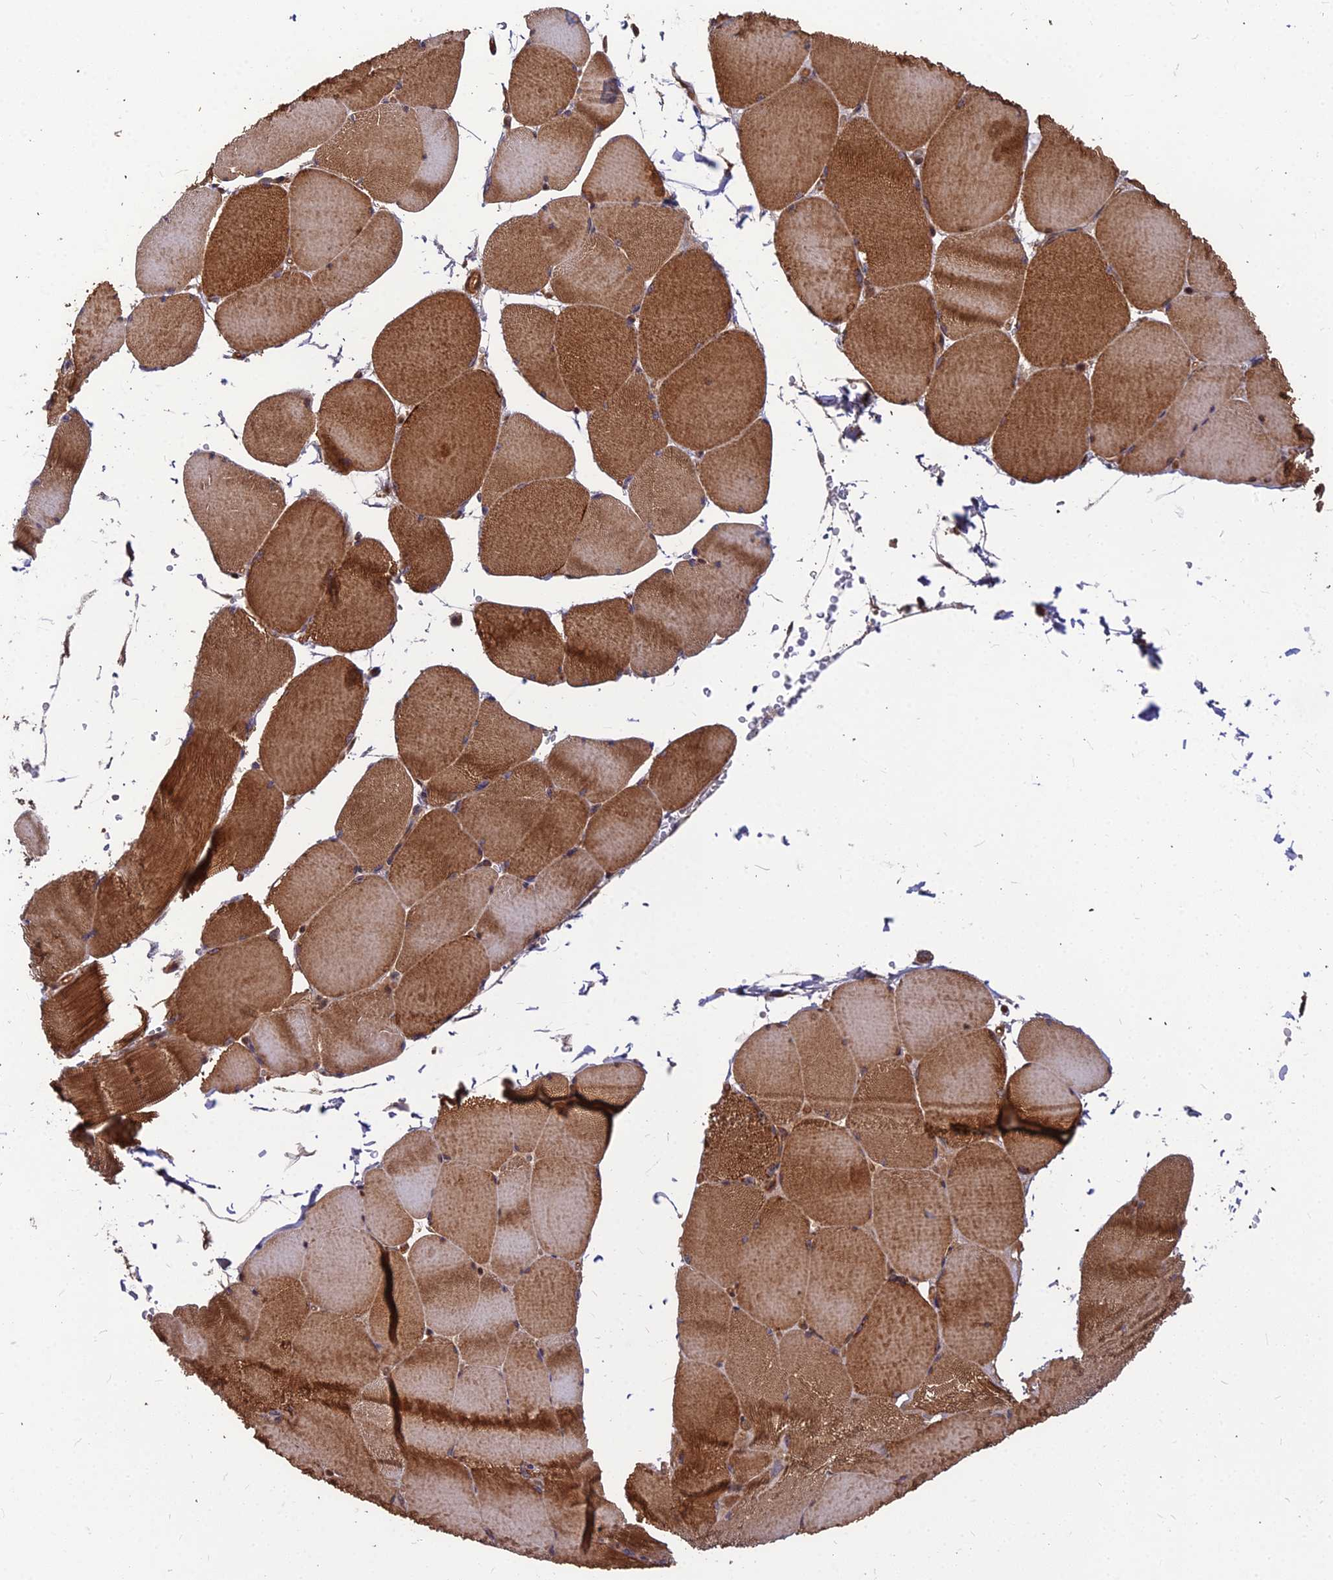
{"staining": {"intensity": "strong", "quantity": ">75%", "location": "cytoplasmic/membranous"}, "tissue": "skeletal muscle", "cell_type": "Myocytes", "image_type": "normal", "snomed": [{"axis": "morphology", "description": "Normal tissue, NOS"}, {"axis": "topography", "description": "Skeletal muscle"}, {"axis": "topography", "description": "Head-Neck"}], "caption": "IHC (DAB (3,3'-diaminobenzidine)) staining of normal human skeletal muscle shows strong cytoplasmic/membranous protein positivity in about >75% of myocytes. The protein of interest is shown in brown color, while the nuclei are stained blue.", "gene": "ZNF467", "patient": {"sex": "male", "age": 66}}